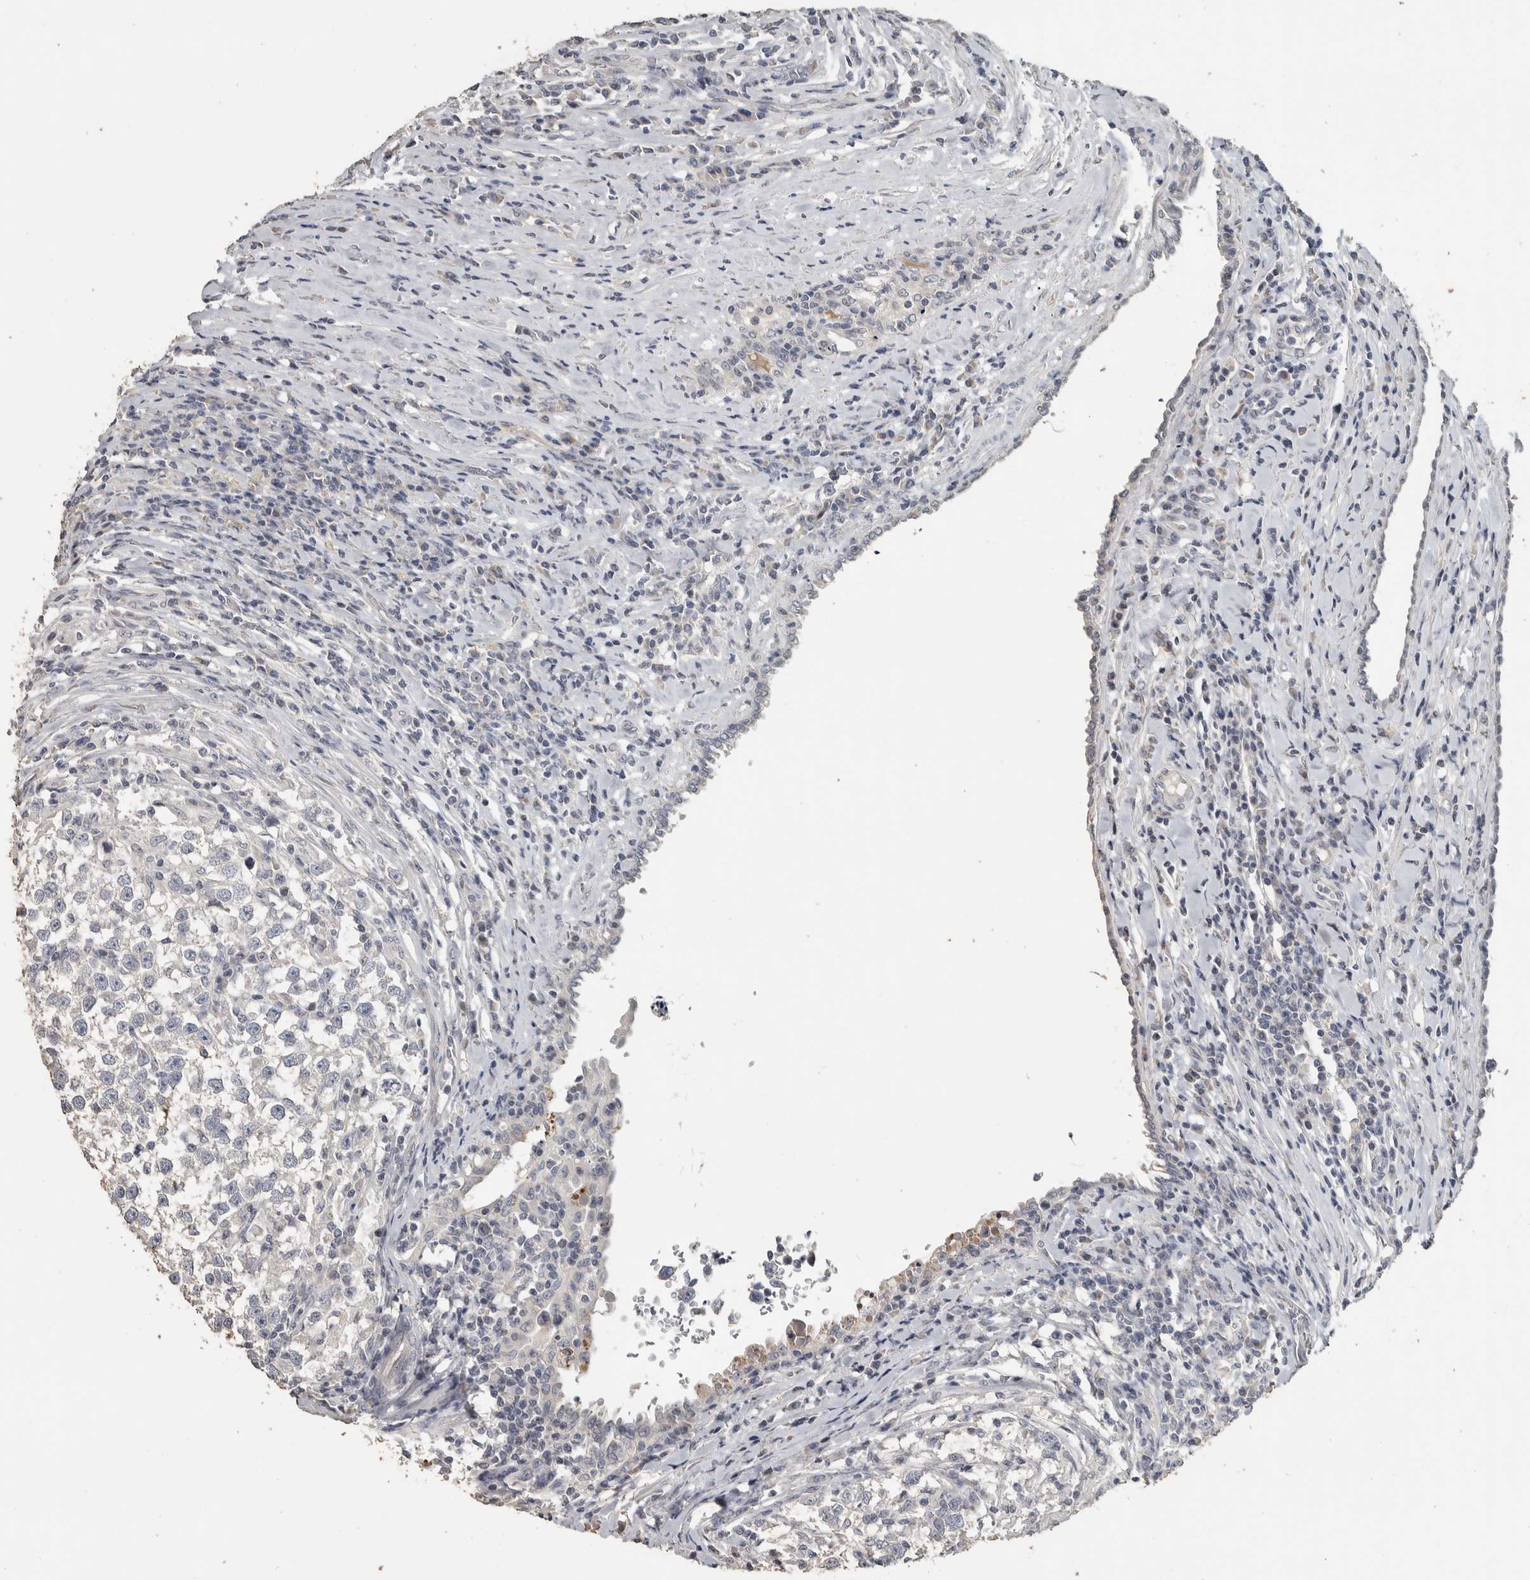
{"staining": {"intensity": "negative", "quantity": "none", "location": "none"}, "tissue": "testis cancer", "cell_type": "Tumor cells", "image_type": "cancer", "snomed": [{"axis": "morphology", "description": "Normal tissue, NOS"}, {"axis": "morphology", "description": "Seminoma, NOS"}, {"axis": "topography", "description": "Testis"}], "caption": "Immunohistochemistry histopathology image of testis cancer (seminoma) stained for a protein (brown), which displays no expression in tumor cells. (DAB immunohistochemistry visualized using brightfield microscopy, high magnification).", "gene": "NECAB1", "patient": {"sex": "male", "age": 43}}